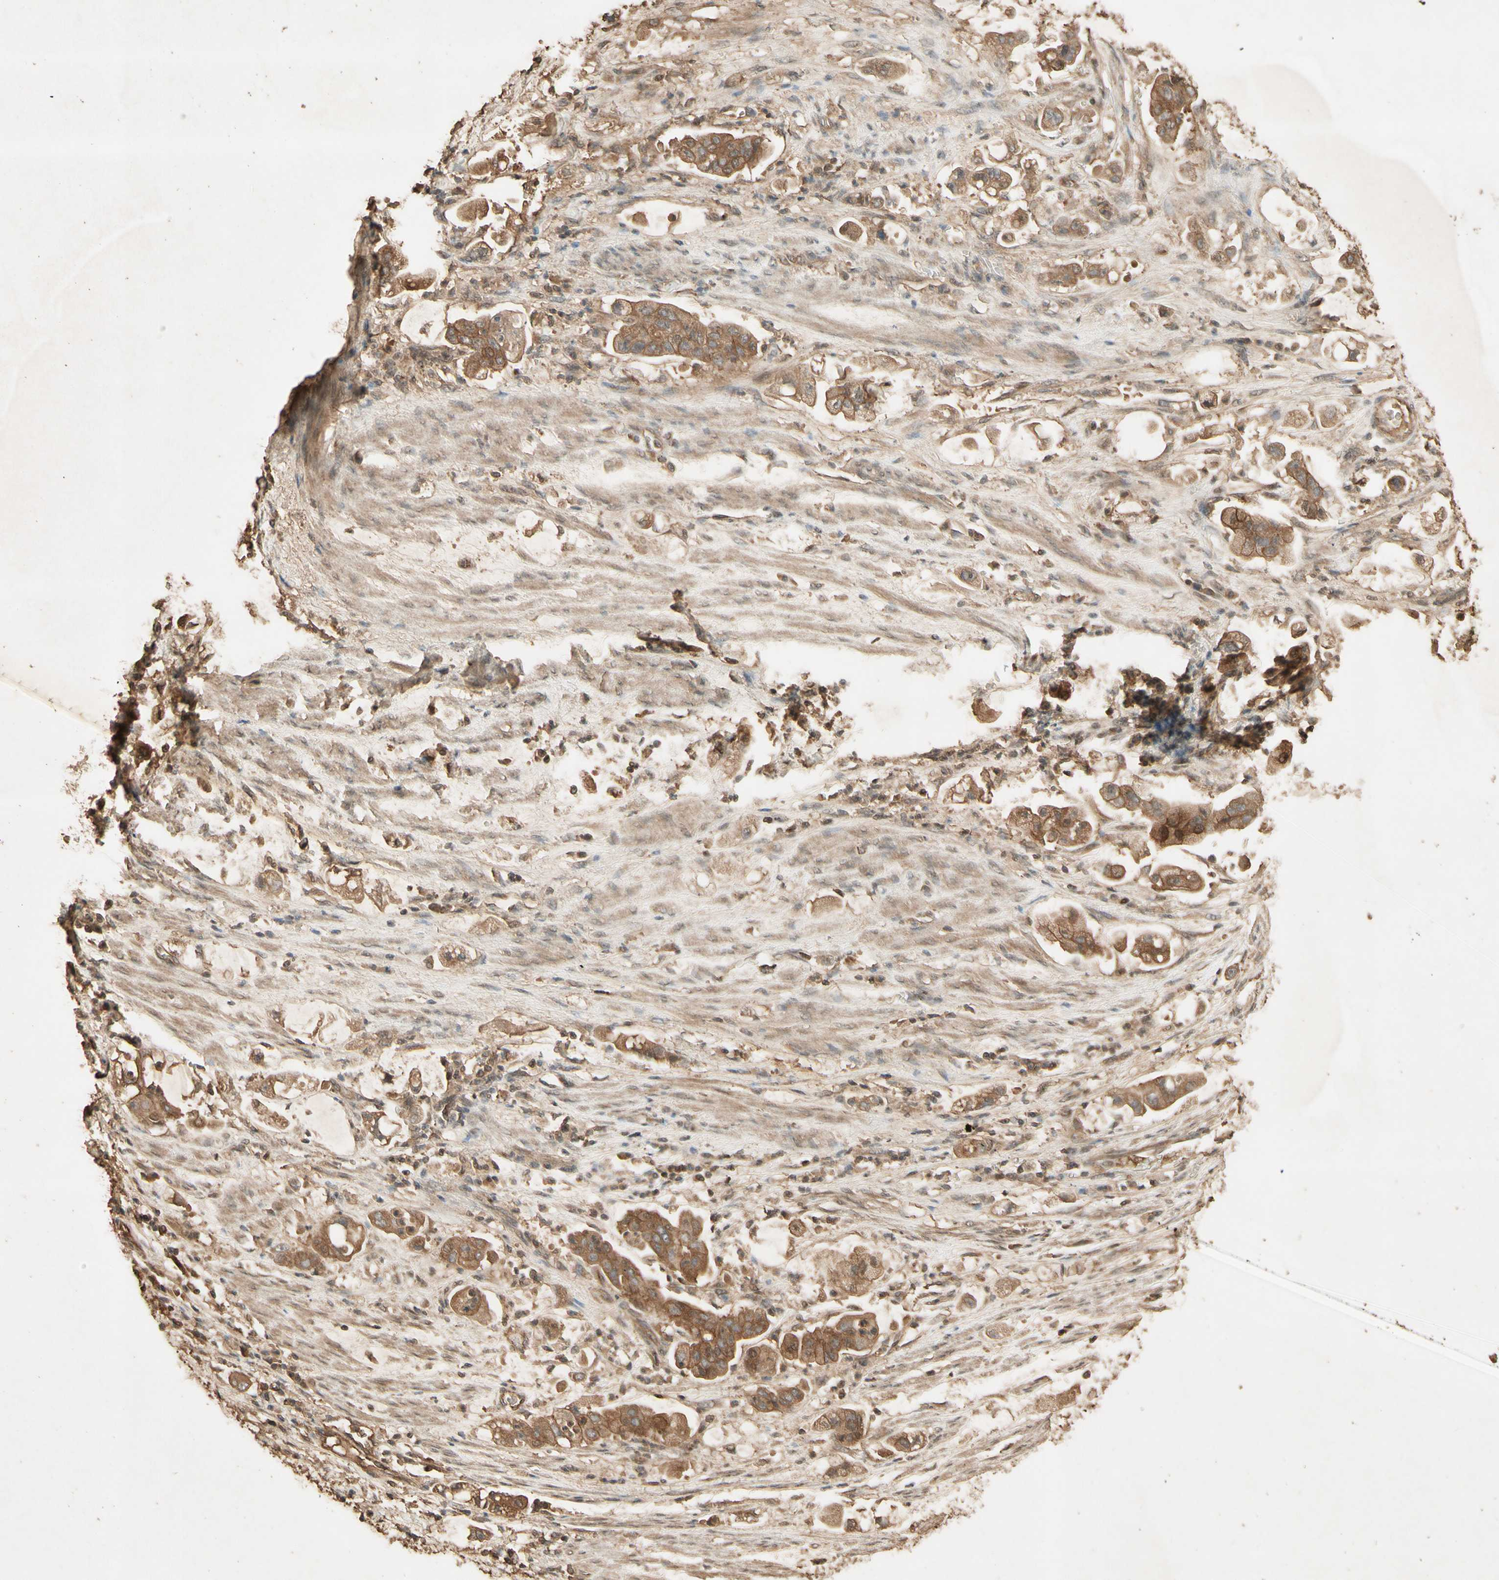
{"staining": {"intensity": "moderate", "quantity": ">75%", "location": "cytoplasmic/membranous"}, "tissue": "stomach cancer", "cell_type": "Tumor cells", "image_type": "cancer", "snomed": [{"axis": "morphology", "description": "Adenocarcinoma, NOS"}, {"axis": "topography", "description": "Stomach"}], "caption": "A high-resolution histopathology image shows immunohistochemistry (IHC) staining of stomach cancer, which reveals moderate cytoplasmic/membranous expression in about >75% of tumor cells.", "gene": "SMAD9", "patient": {"sex": "male", "age": 62}}